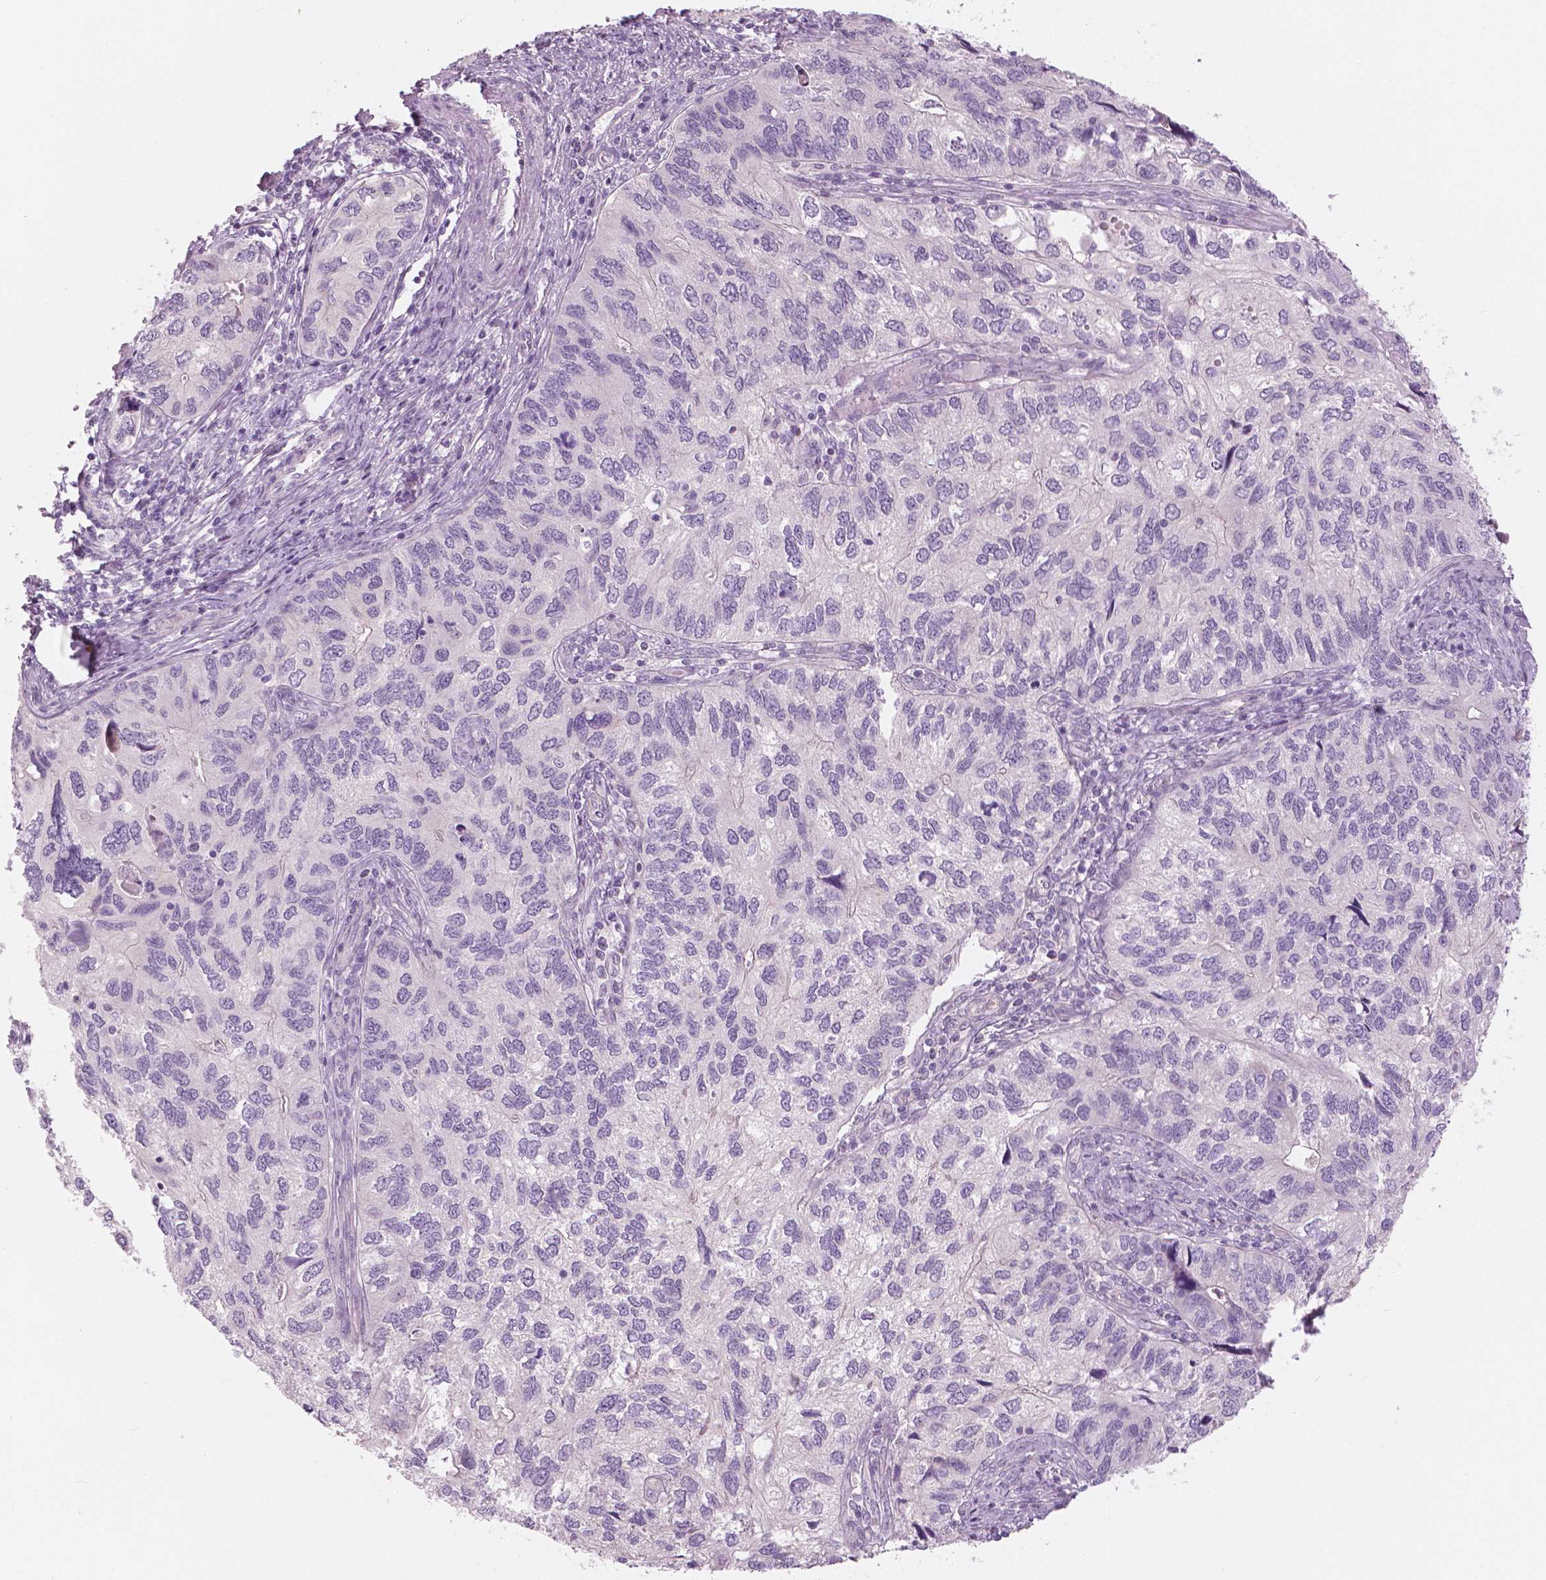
{"staining": {"intensity": "negative", "quantity": "none", "location": "none"}, "tissue": "endometrial cancer", "cell_type": "Tumor cells", "image_type": "cancer", "snomed": [{"axis": "morphology", "description": "Carcinoma, NOS"}, {"axis": "topography", "description": "Uterus"}], "caption": "This is a histopathology image of immunohistochemistry staining of endometrial cancer, which shows no staining in tumor cells.", "gene": "SLC24A1", "patient": {"sex": "female", "age": 76}}